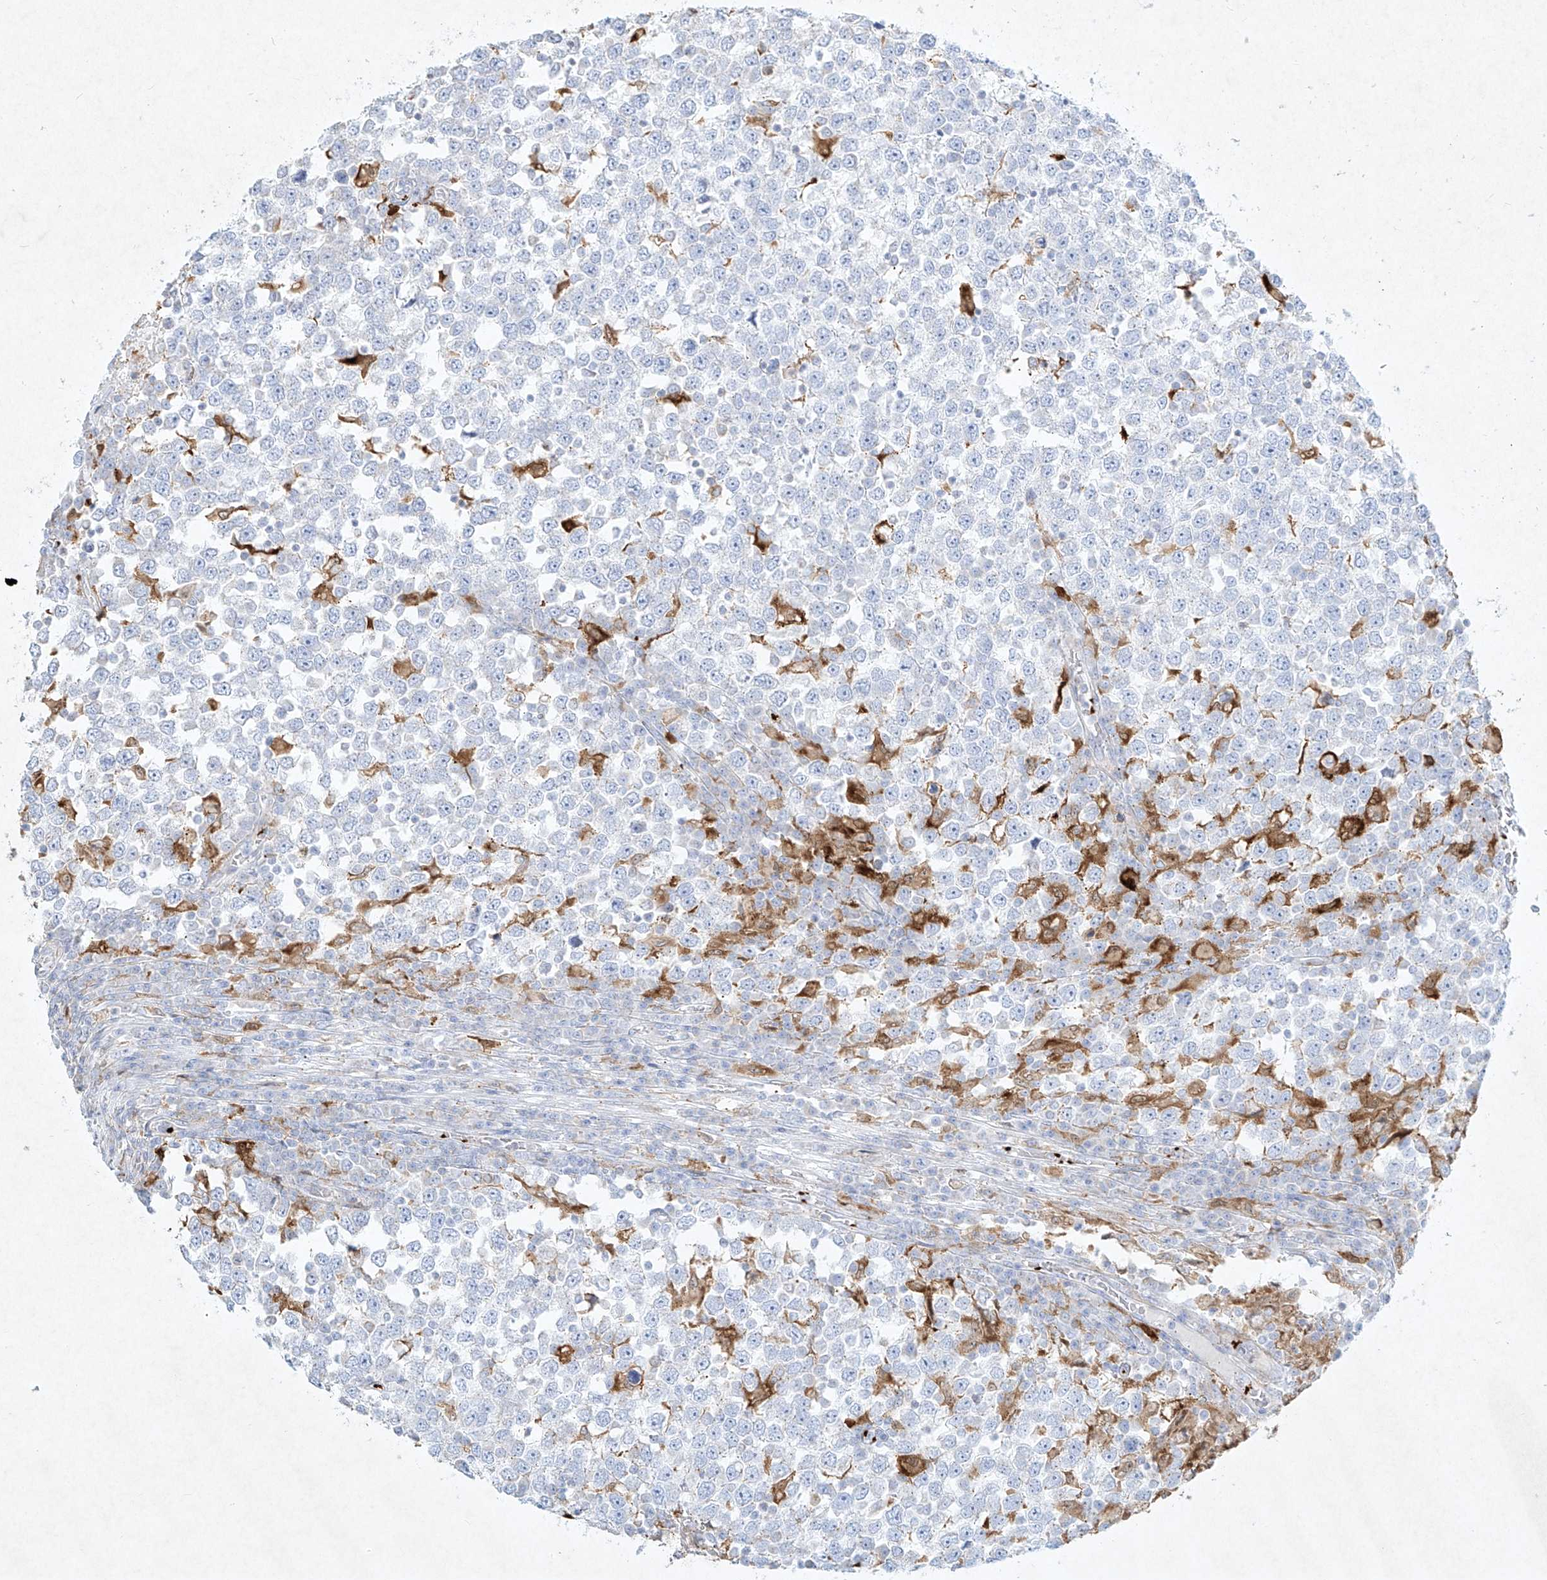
{"staining": {"intensity": "negative", "quantity": "none", "location": "none"}, "tissue": "testis cancer", "cell_type": "Tumor cells", "image_type": "cancer", "snomed": [{"axis": "morphology", "description": "Seminoma, NOS"}, {"axis": "topography", "description": "Testis"}], "caption": "Protein analysis of testis cancer reveals no significant positivity in tumor cells. (DAB immunohistochemistry (IHC) with hematoxylin counter stain).", "gene": "PLEK", "patient": {"sex": "male", "age": 65}}